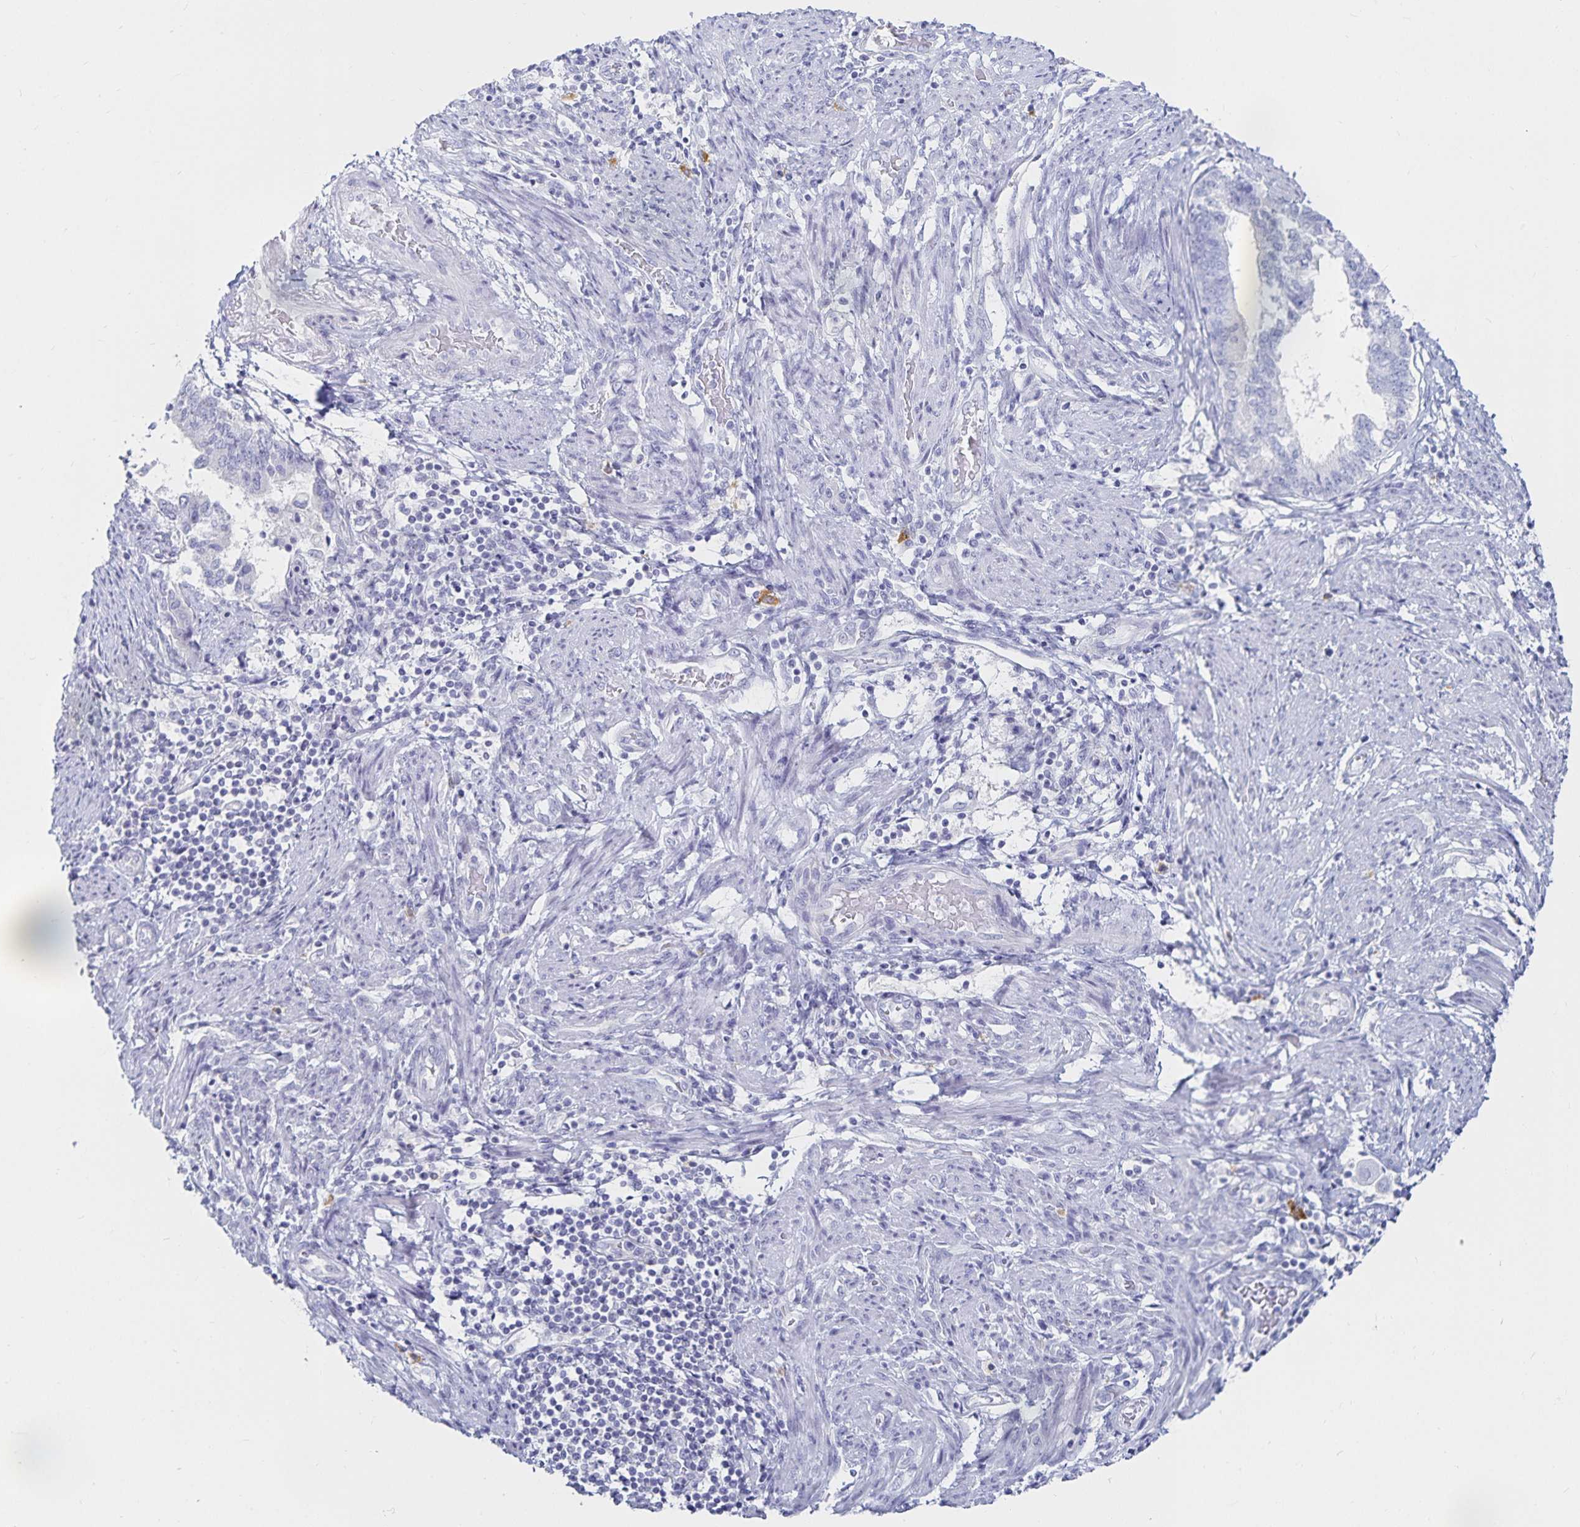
{"staining": {"intensity": "negative", "quantity": "none", "location": "none"}, "tissue": "endometrial cancer", "cell_type": "Tumor cells", "image_type": "cancer", "snomed": [{"axis": "morphology", "description": "Adenocarcinoma, NOS"}, {"axis": "topography", "description": "Endometrium"}], "caption": "DAB (3,3'-diaminobenzidine) immunohistochemical staining of endometrial cancer reveals no significant expression in tumor cells.", "gene": "TNIP1", "patient": {"sex": "female", "age": 65}}